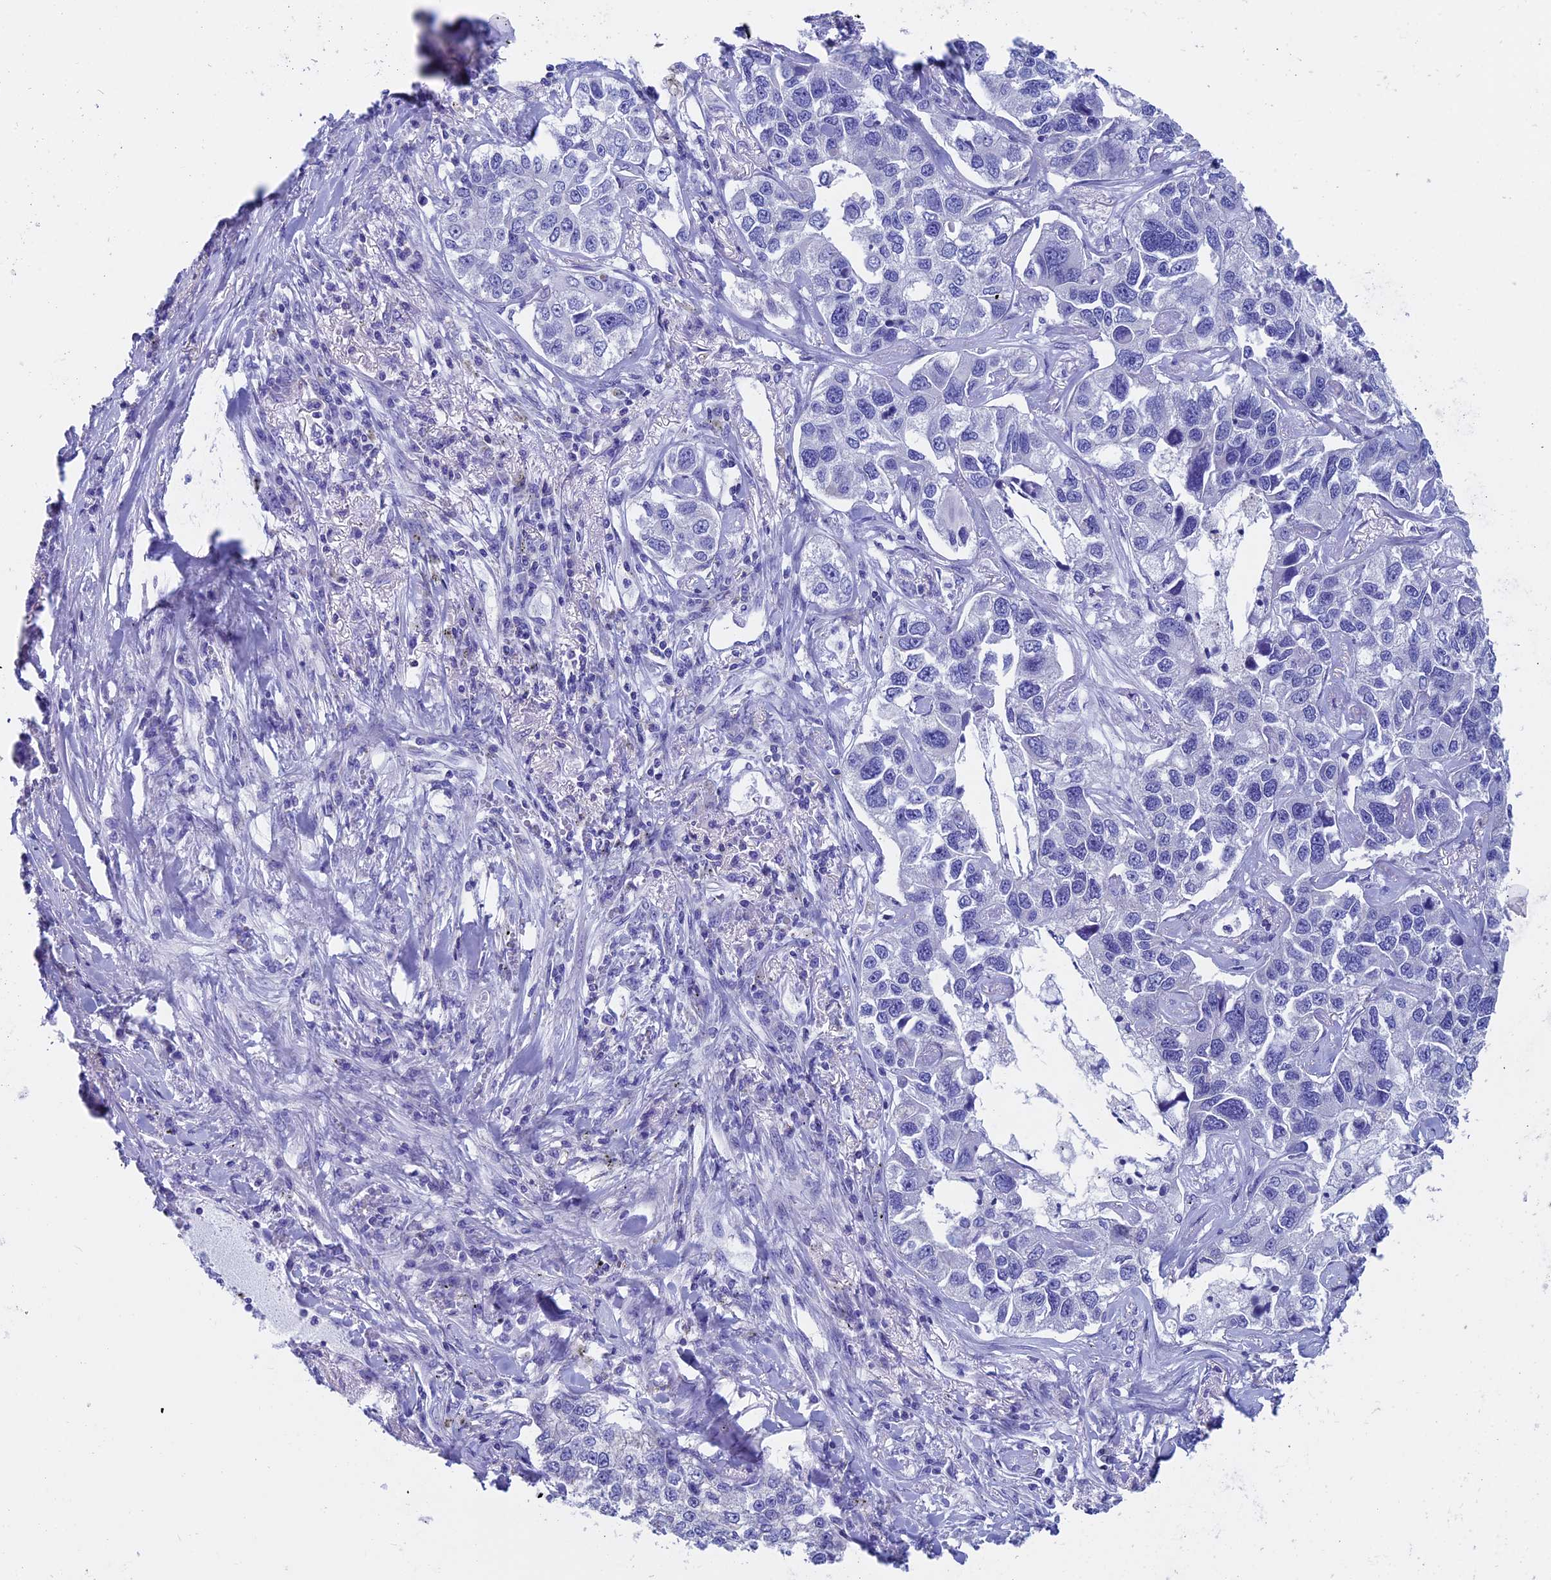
{"staining": {"intensity": "negative", "quantity": "none", "location": "none"}, "tissue": "lung cancer", "cell_type": "Tumor cells", "image_type": "cancer", "snomed": [{"axis": "morphology", "description": "Adenocarcinoma, NOS"}, {"axis": "topography", "description": "Lung"}], "caption": "Lung adenocarcinoma was stained to show a protein in brown. There is no significant staining in tumor cells. (Brightfield microscopy of DAB (3,3'-diaminobenzidine) immunohistochemistry at high magnification).", "gene": "SEPTIN1", "patient": {"sex": "male", "age": 49}}